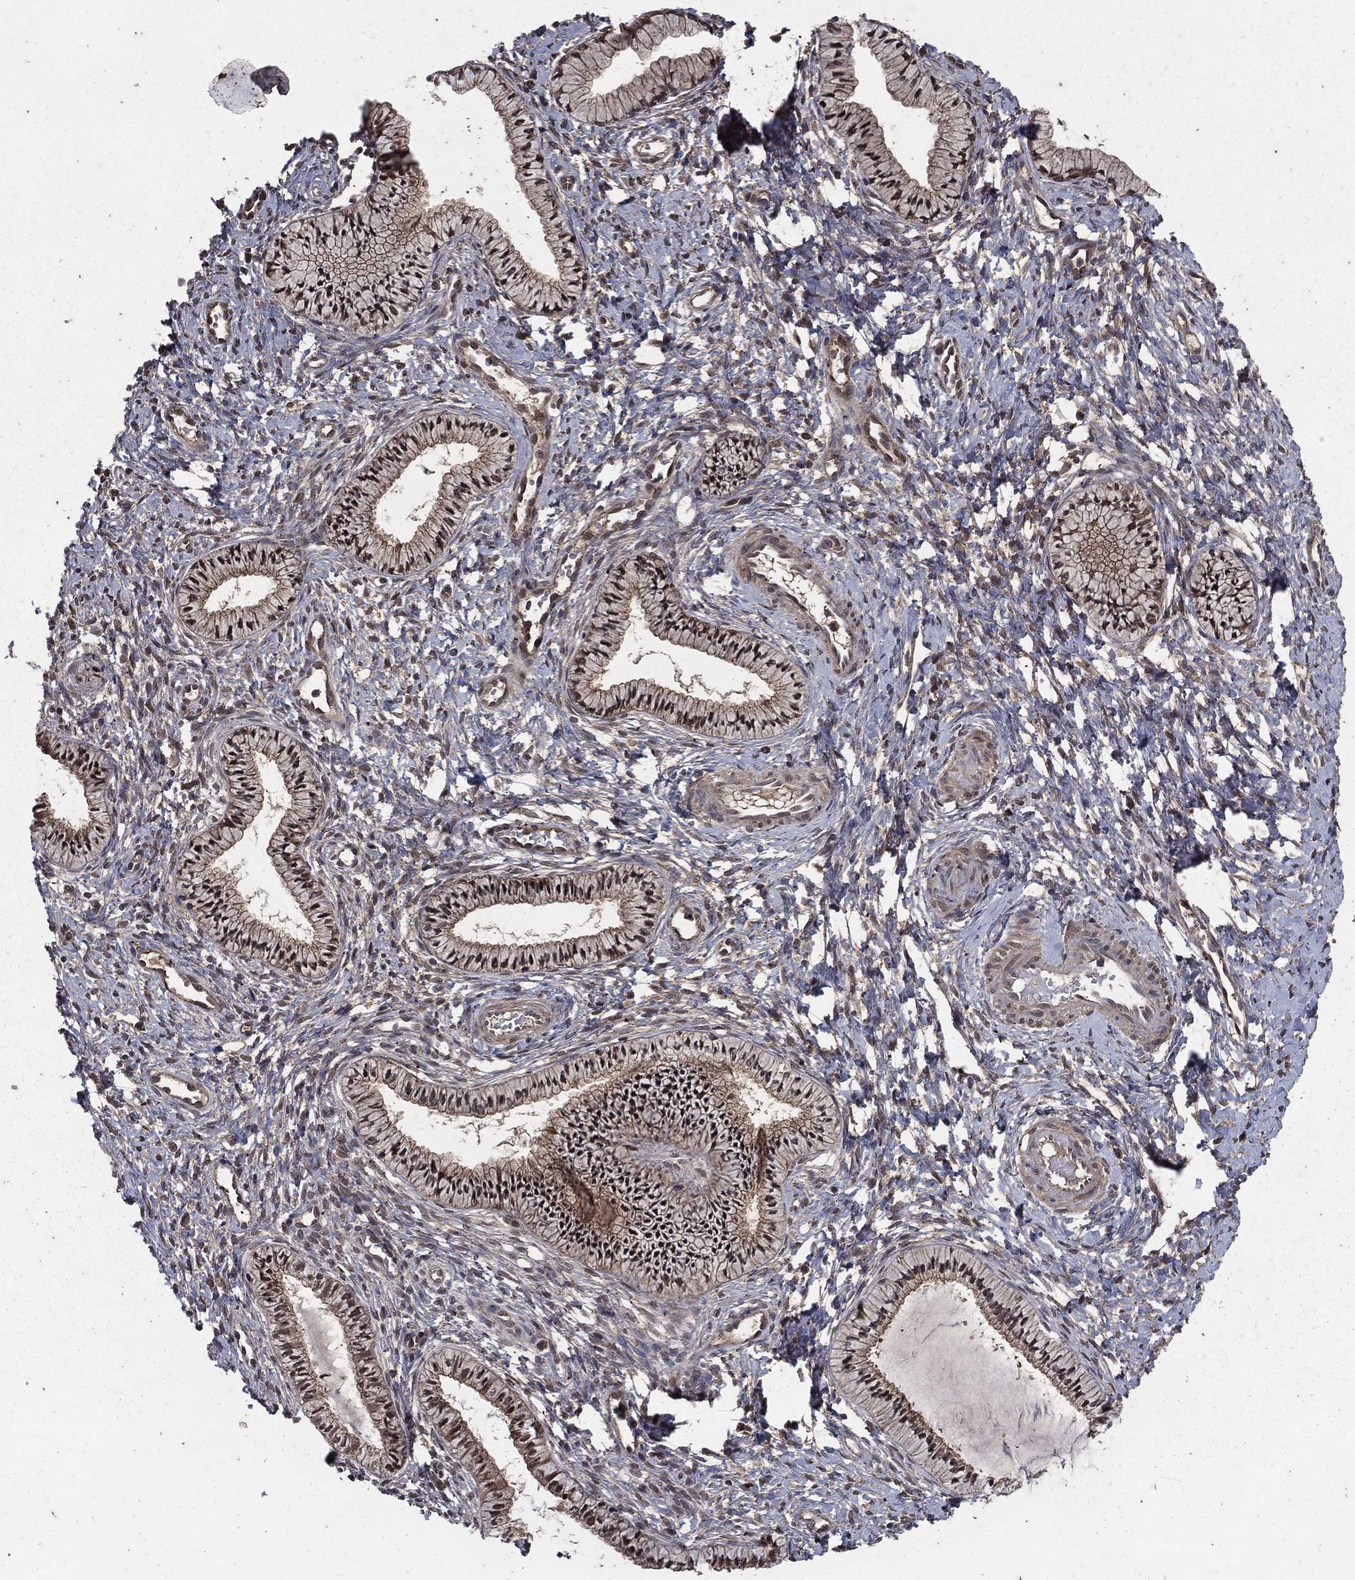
{"staining": {"intensity": "moderate", "quantity": ">75%", "location": "nuclear"}, "tissue": "cervix", "cell_type": "Glandular cells", "image_type": "normal", "snomed": [{"axis": "morphology", "description": "Normal tissue, NOS"}, {"axis": "topography", "description": "Cervix"}], "caption": "High-magnification brightfield microscopy of unremarkable cervix stained with DAB (3,3'-diaminobenzidine) (brown) and counterstained with hematoxylin (blue). glandular cells exhibit moderate nuclear staining is present in approximately>75% of cells. (brown staining indicates protein expression, while blue staining denotes nuclei).", "gene": "FGD1", "patient": {"sex": "female", "age": 39}}